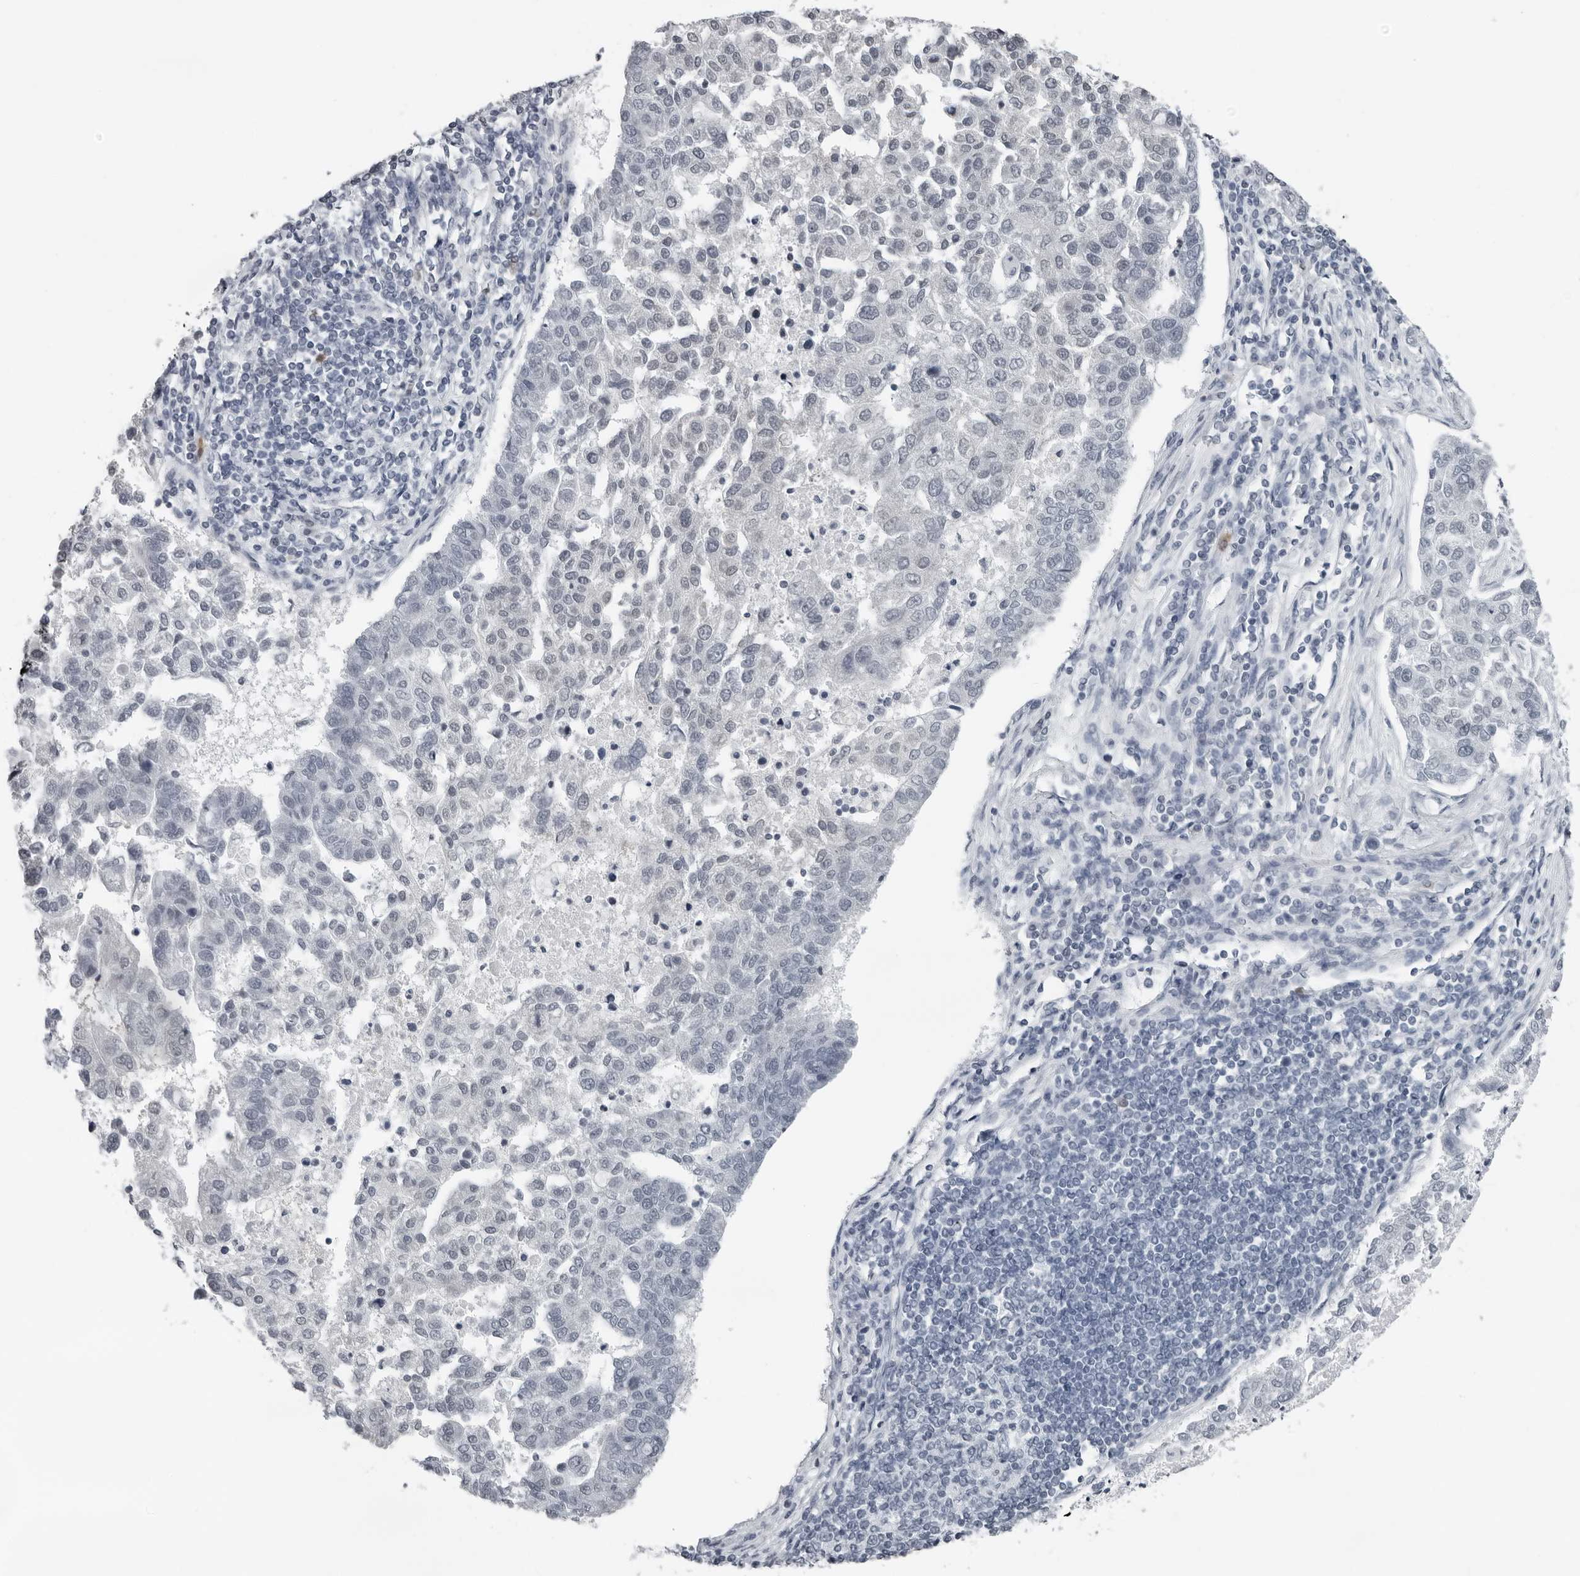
{"staining": {"intensity": "negative", "quantity": "none", "location": "none"}, "tissue": "pancreatic cancer", "cell_type": "Tumor cells", "image_type": "cancer", "snomed": [{"axis": "morphology", "description": "Adenocarcinoma, NOS"}, {"axis": "topography", "description": "Pancreas"}], "caption": "DAB immunohistochemical staining of human pancreatic cancer exhibits no significant staining in tumor cells.", "gene": "PPP1R42", "patient": {"sex": "female", "age": 61}}